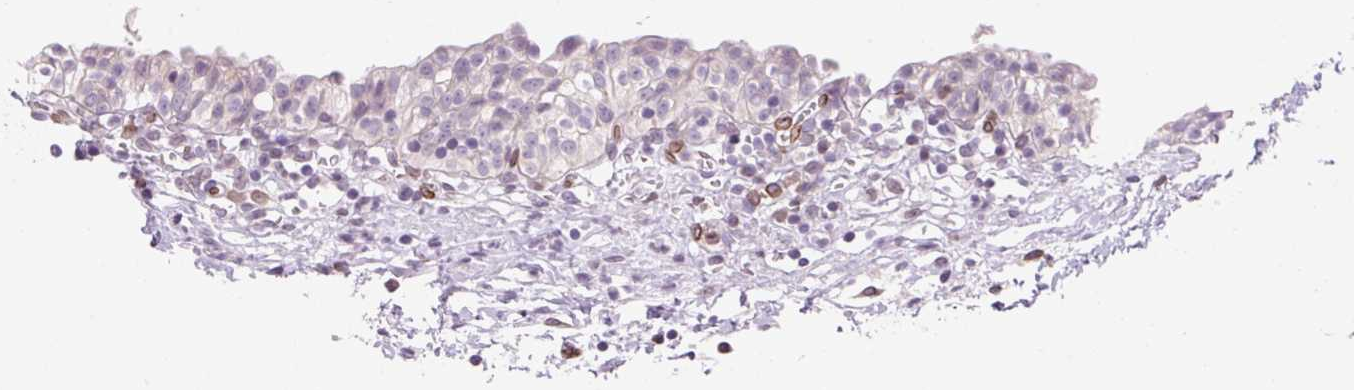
{"staining": {"intensity": "weak", "quantity": "25%-75%", "location": "nuclear"}, "tissue": "urinary bladder", "cell_type": "Urothelial cells", "image_type": "normal", "snomed": [{"axis": "morphology", "description": "Normal tissue, NOS"}, {"axis": "topography", "description": "Urinary bladder"}, {"axis": "topography", "description": "Peripheral nerve tissue"}], "caption": "Protein analysis of unremarkable urinary bladder demonstrates weak nuclear staining in approximately 25%-75% of urothelial cells.", "gene": "SYNE3", "patient": {"sex": "male", "age": 55}}